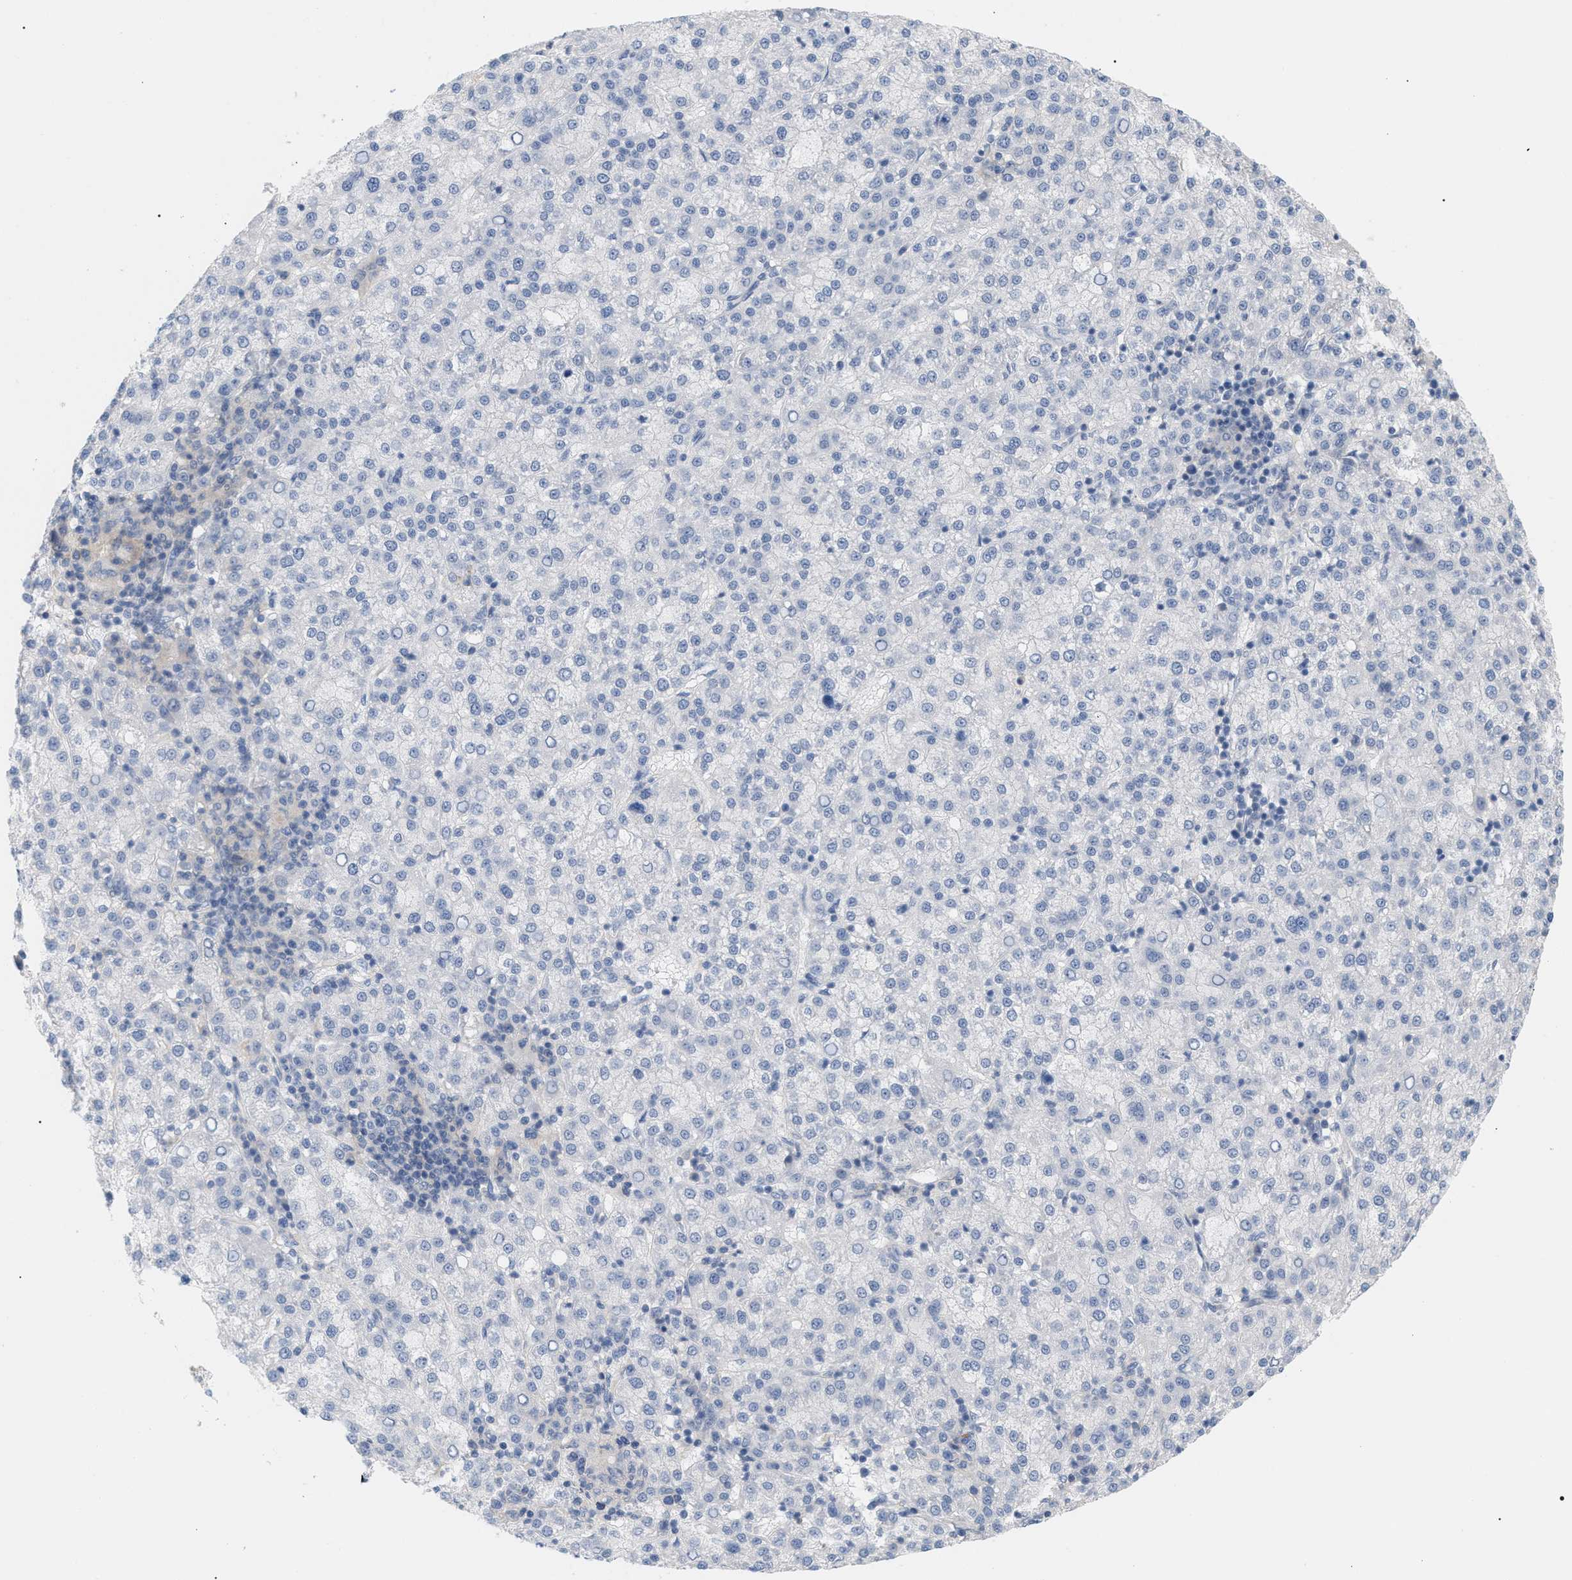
{"staining": {"intensity": "negative", "quantity": "none", "location": "none"}, "tissue": "liver cancer", "cell_type": "Tumor cells", "image_type": "cancer", "snomed": [{"axis": "morphology", "description": "Carcinoma, Hepatocellular, NOS"}, {"axis": "topography", "description": "Liver"}], "caption": "Immunohistochemistry image of neoplastic tissue: human liver cancer (hepatocellular carcinoma) stained with DAB (3,3'-diaminobenzidine) demonstrates no significant protein expression in tumor cells. The staining was performed using DAB (3,3'-diaminobenzidine) to visualize the protein expression in brown, while the nuclei were stained in blue with hematoxylin (Magnification: 20x).", "gene": "LRCH1", "patient": {"sex": "female", "age": 58}}